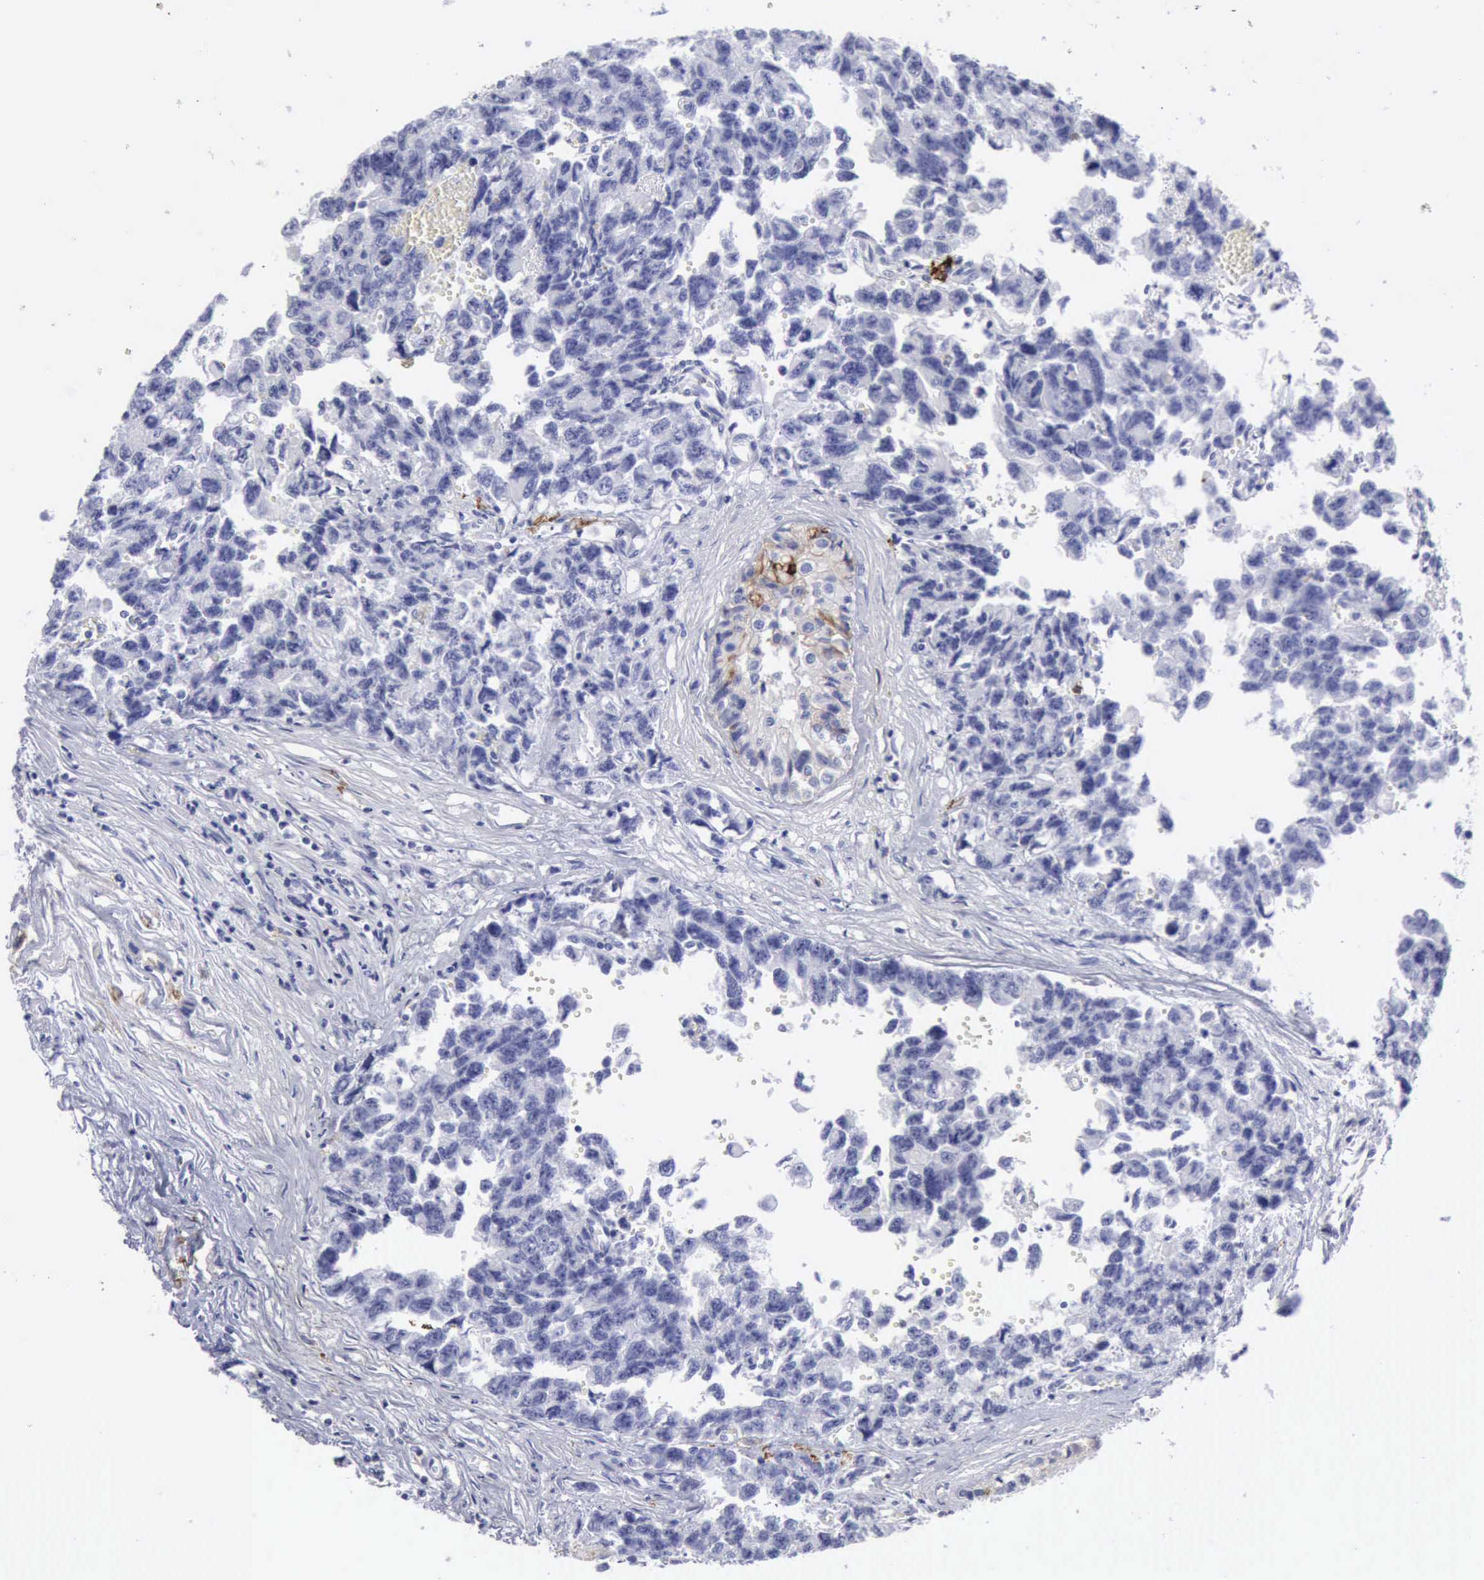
{"staining": {"intensity": "negative", "quantity": "none", "location": "none"}, "tissue": "testis cancer", "cell_type": "Tumor cells", "image_type": "cancer", "snomed": [{"axis": "morphology", "description": "Carcinoma, Embryonal, NOS"}, {"axis": "topography", "description": "Testis"}], "caption": "The histopathology image reveals no staining of tumor cells in testis cancer.", "gene": "NCAM1", "patient": {"sex": "male", "age": 31}}